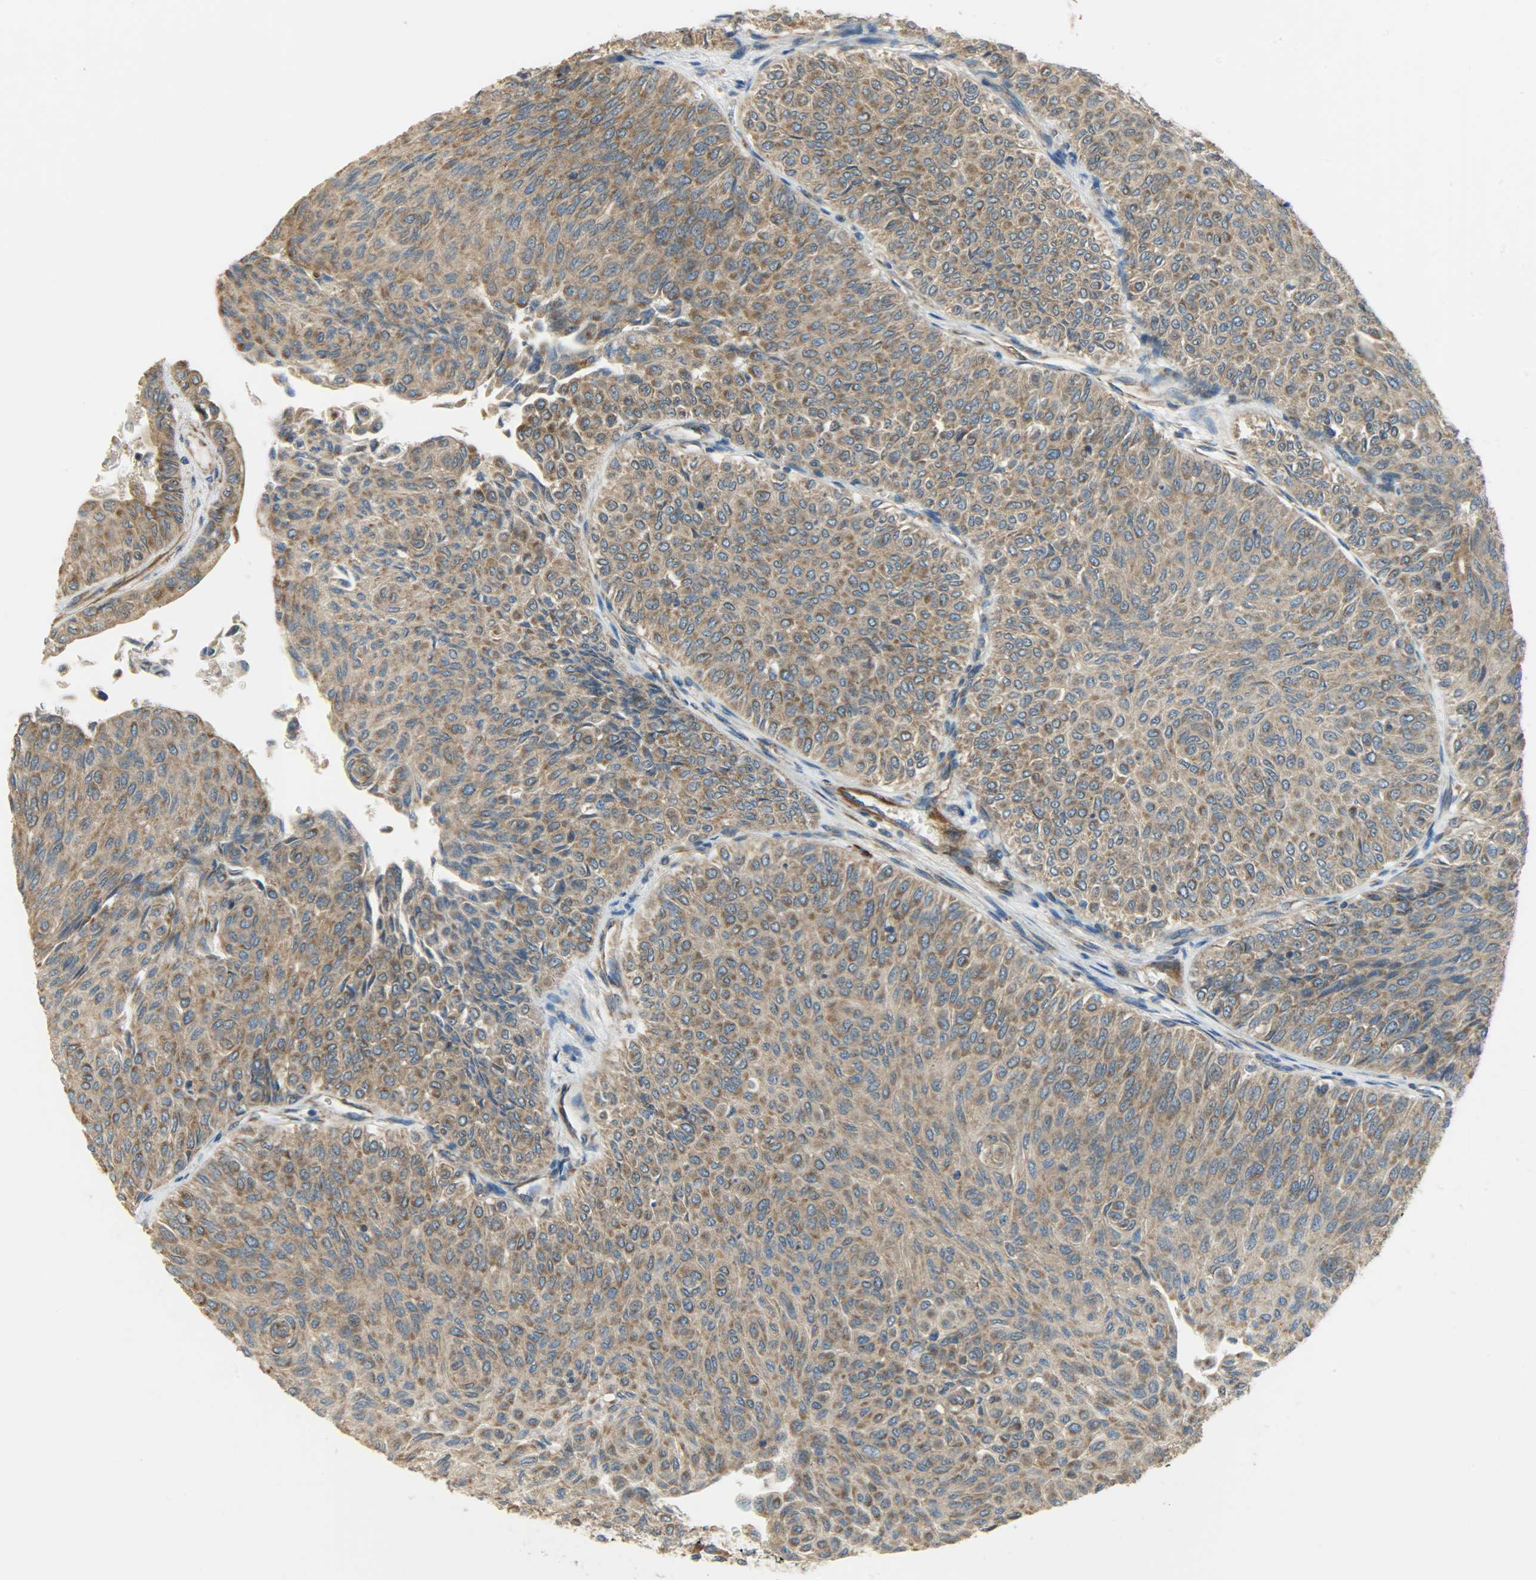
{"staining": {"intensity": "strong", "quantity": ">75%", "location": "cytoplasmic/membranous"}, "tissue": "urothelial cancer", "cell_type": "Tumor cells", "image_type": "cancer", "snomed": [{"axis": "morphology", "description": "Urothelial carcinoma, Low grade"}, {"axis": "topography", "description": "Urinary bladder"}], "caption": "Urothelial carcinoma (low-grade) stained with a brown dye reveals strong cytoplasmic/membranous positive expression in about >75% of tumor cells.", "gene": "C1orf198", "patient": {"sex": "male", "age": 78}}